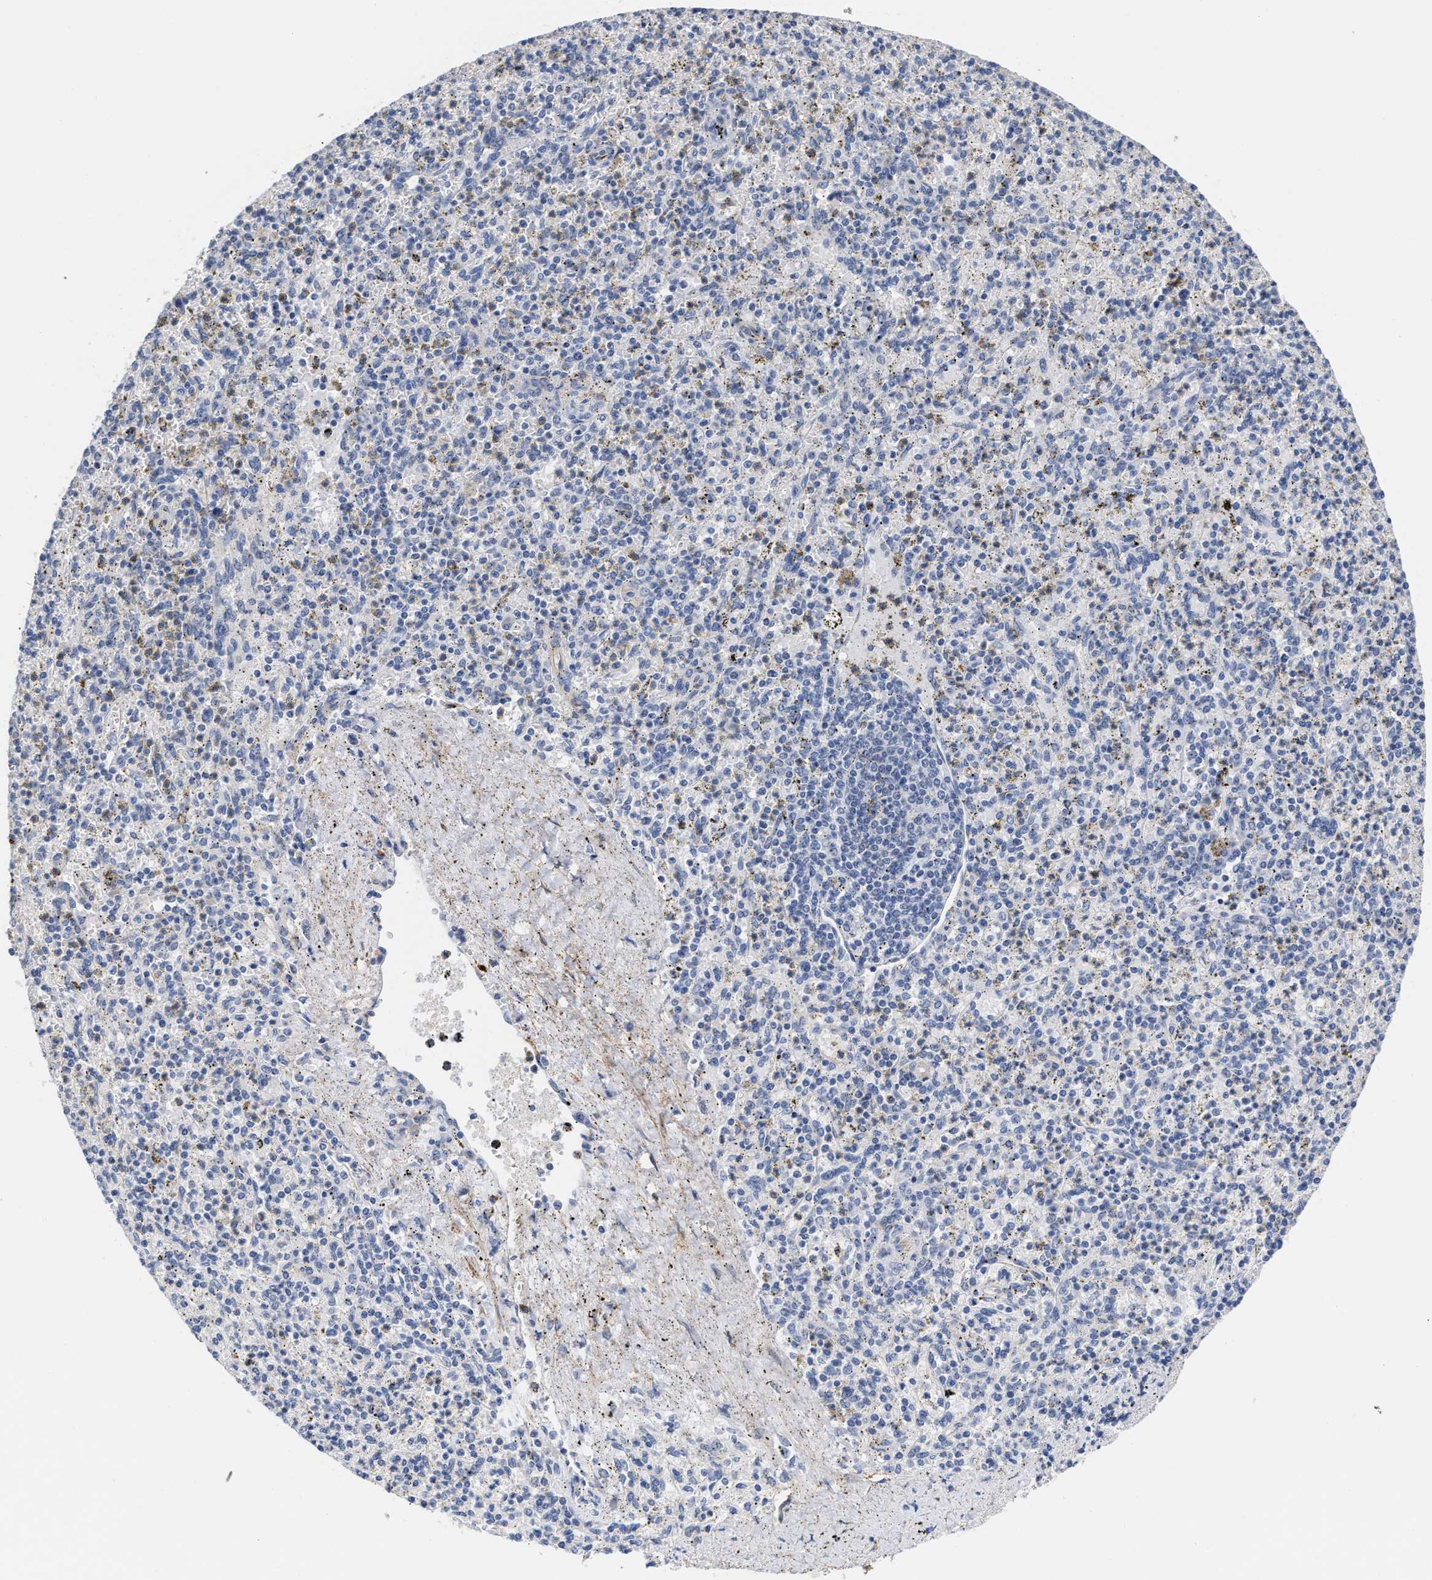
{"staining": {"intensity": "negative", "quantity": "none", "location": "none"}, "tissue": "spleen", "cell_type": "Cells in red pulp", "image_type": "normal", "snomed": [{"axis": "morphology", "description": "Normal tissue, NOS"}, {"axis": "topography", "description": "Spleen"}], "caption": "High power microscopy histopathology image of an immunohistochemistry histopathology image of unremarkable spleen, revealing no significant positivity in cells in red pulp.", "gene": "AHNAK2", "patient": {"sex": "male", "age": 72}}